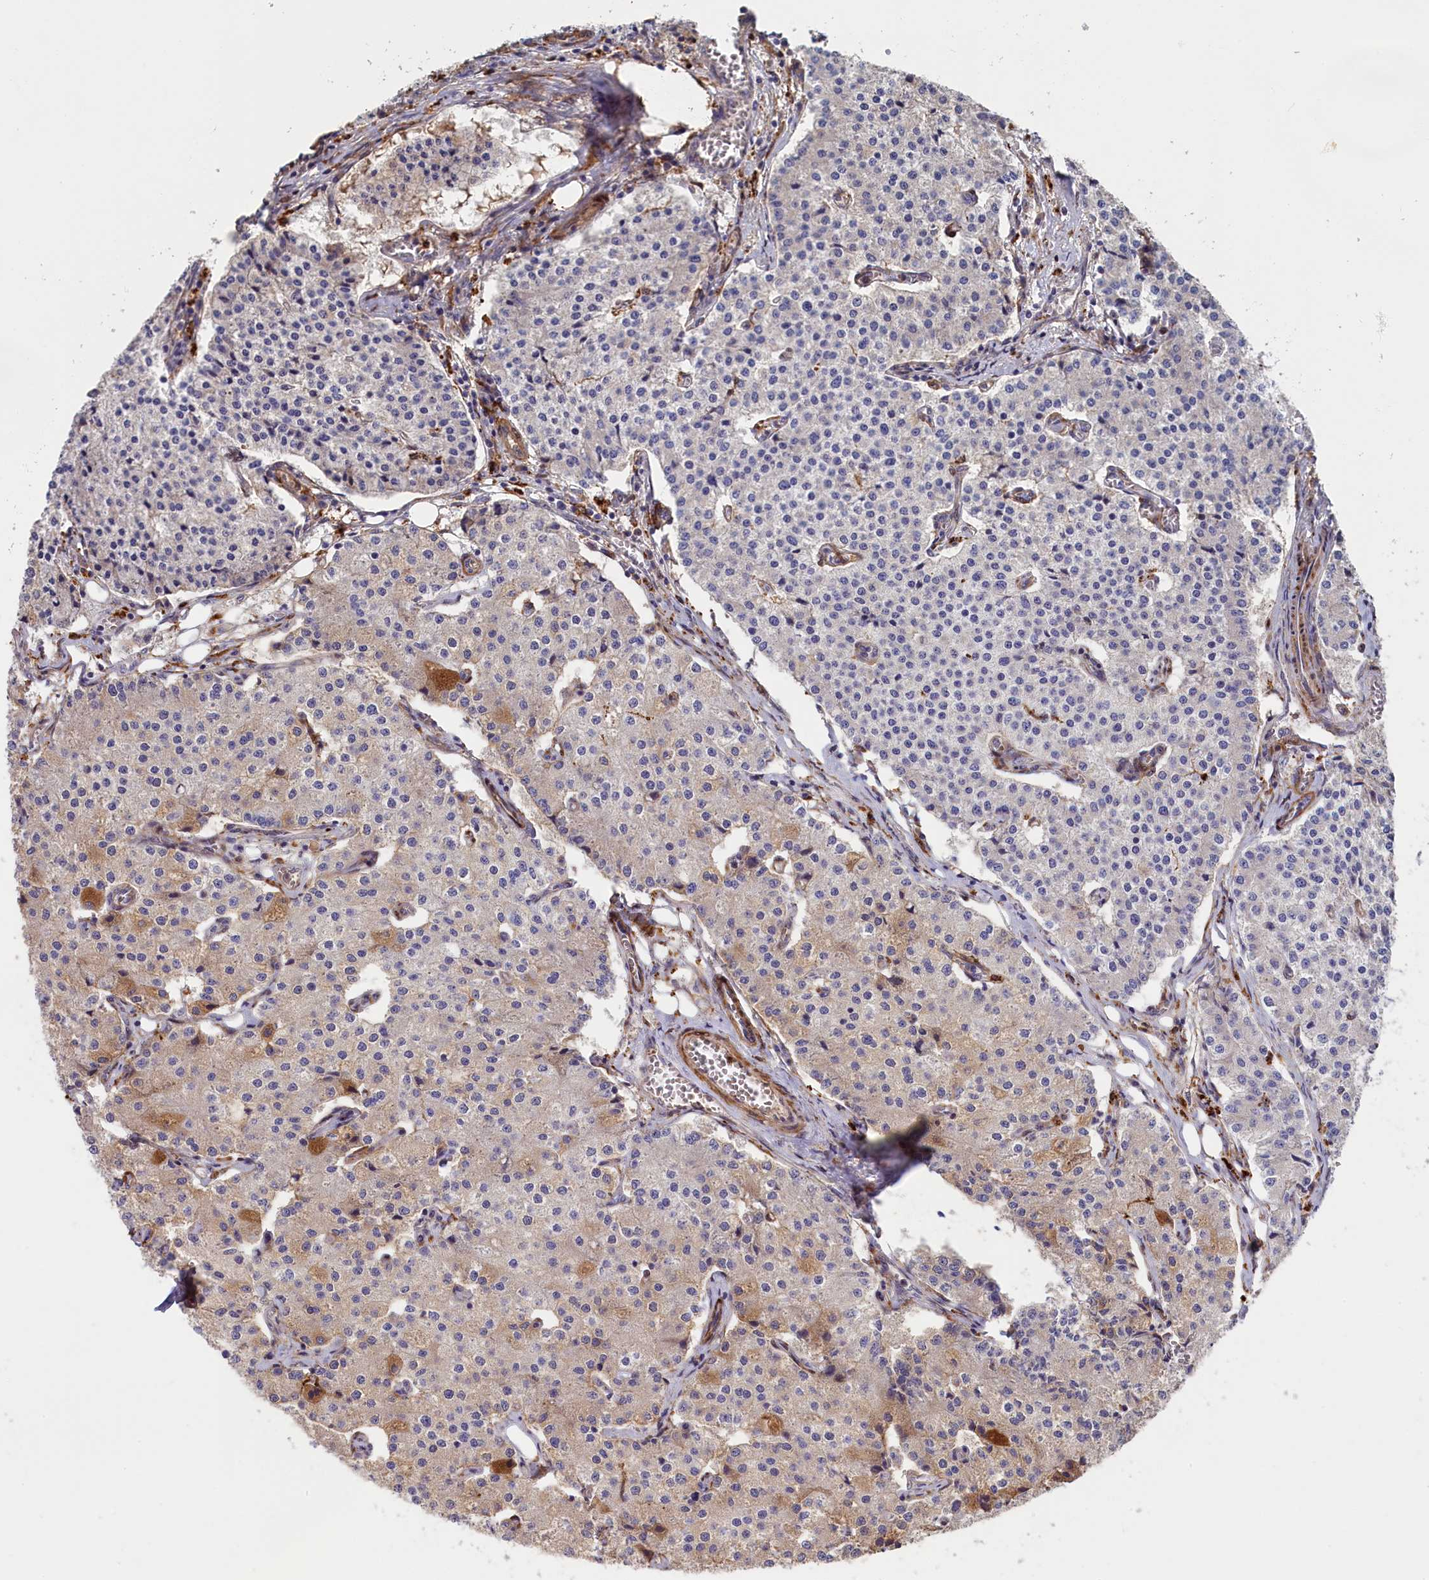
{"staining": {"intensity": "negative", "quantity": "none", "location": "none"}, "tissue": "carcinoid", "cell_type": "Tumor cells", "image_type": "cancer", "snomed": [{"axis": "morphology", "description": "Carcinoid, malignant, NOS"}, {"axis": "topography", "description": "Colon"}], "caption": "Tumor cells show no significant protein expression in malignant carcinoid. (DAB (3,3'-diaminobenzidine) immunohistochemistry (IHC) with hematoxylin counter stain).", "gene": "FERMT1", "patient": {"sex": "female", "age": 52}}